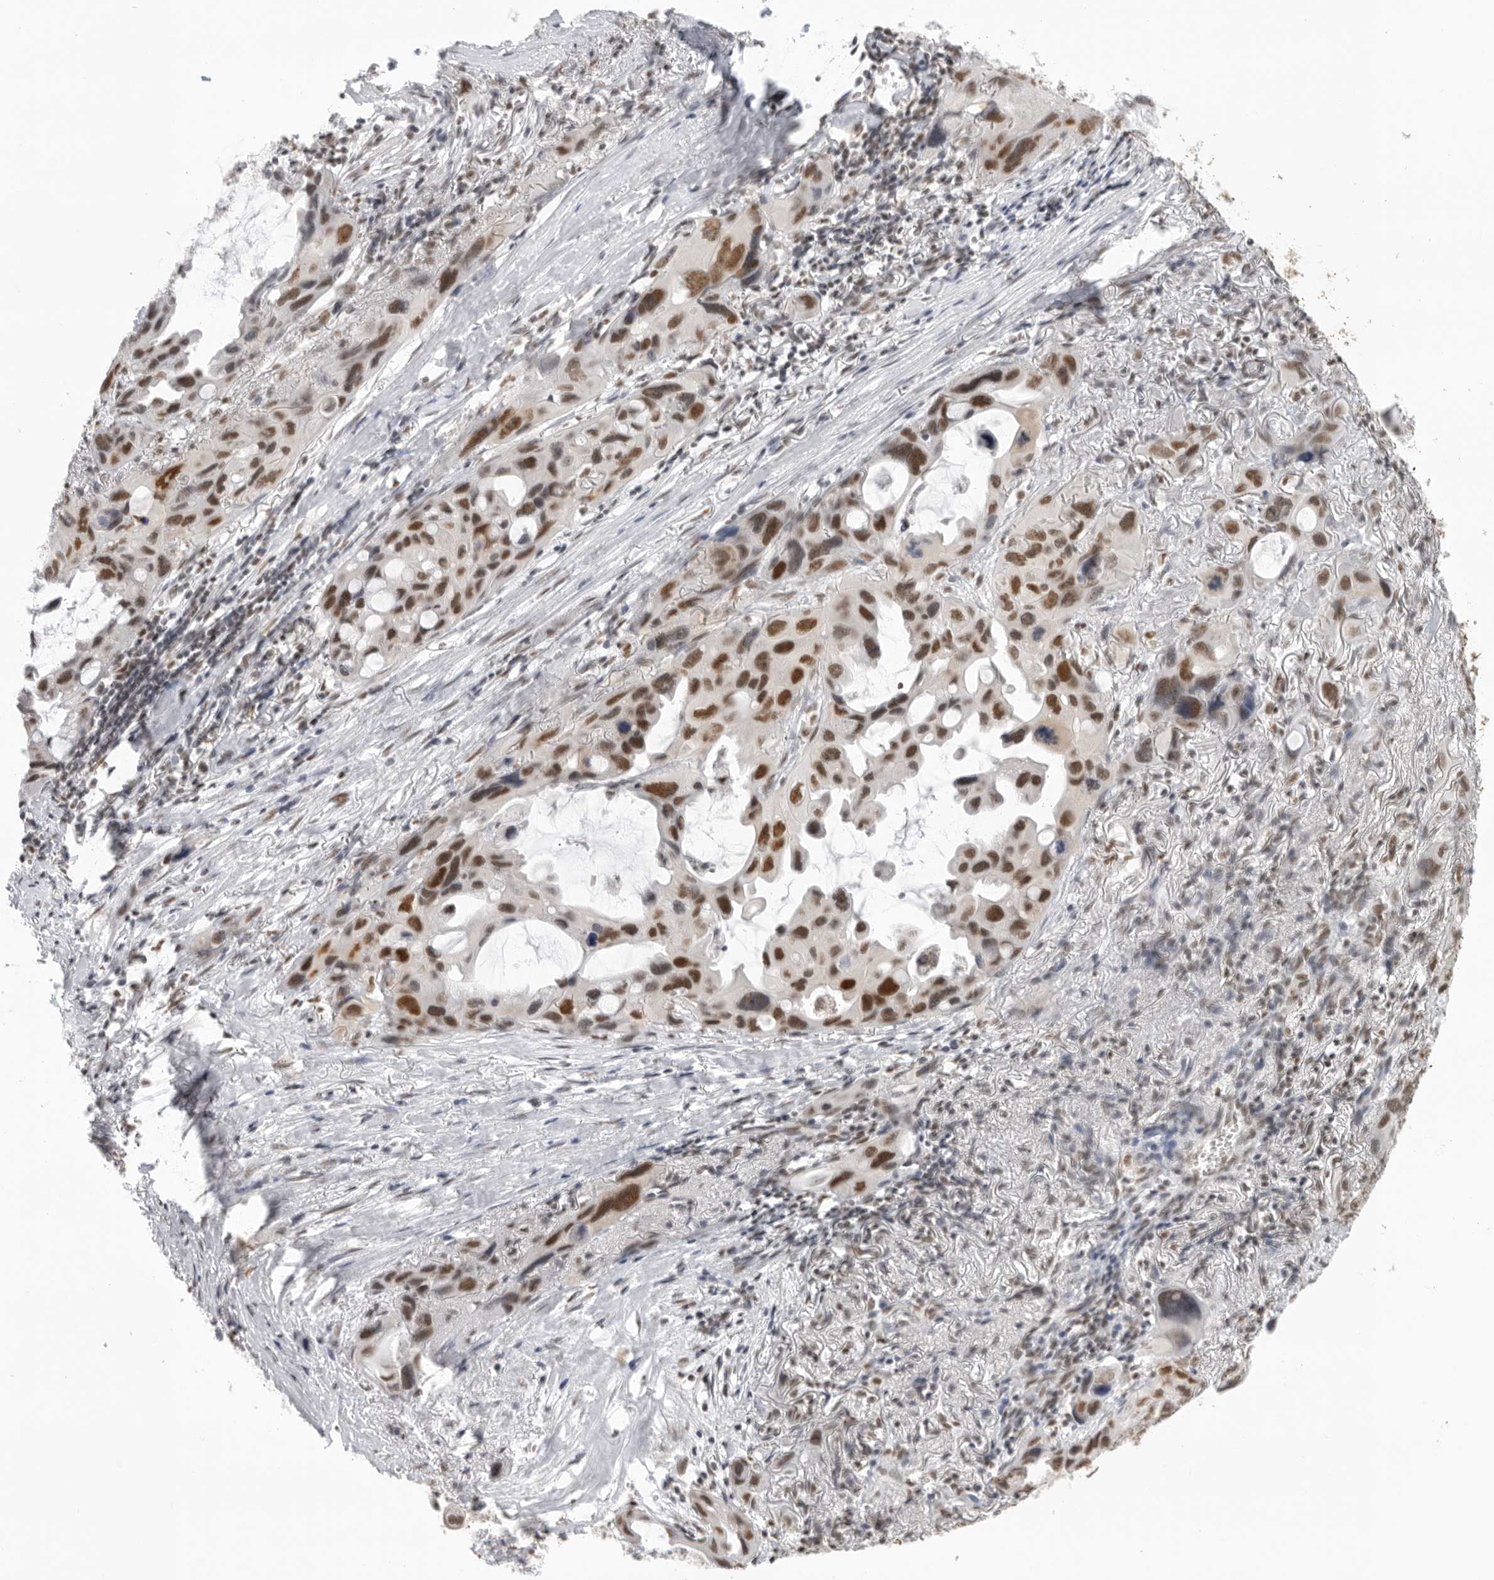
{"staining": {"intensity": "strong", "quantity": ">75%", "location": "nuclear"}, "tissue": "lung cancer", "cell_type": "Tumor cells", "image_type": "cancer", "snomed": [{"axis": "morphology", "description": "Squamous cell carcinoma, NOS"}, {"axis": "topography", "description": "Lung"}], "caption": "DAB (3,3'-diaminobenzidine) immunohistochemical staining of lung cancer displays strong nuclear protein expression in approximately >75% of tumor cells. (DAB IHC, brown staining for protein, blue staining for nuclei).", "gene": "RPA2", "patient": {"sex": "female", "age": 73}}